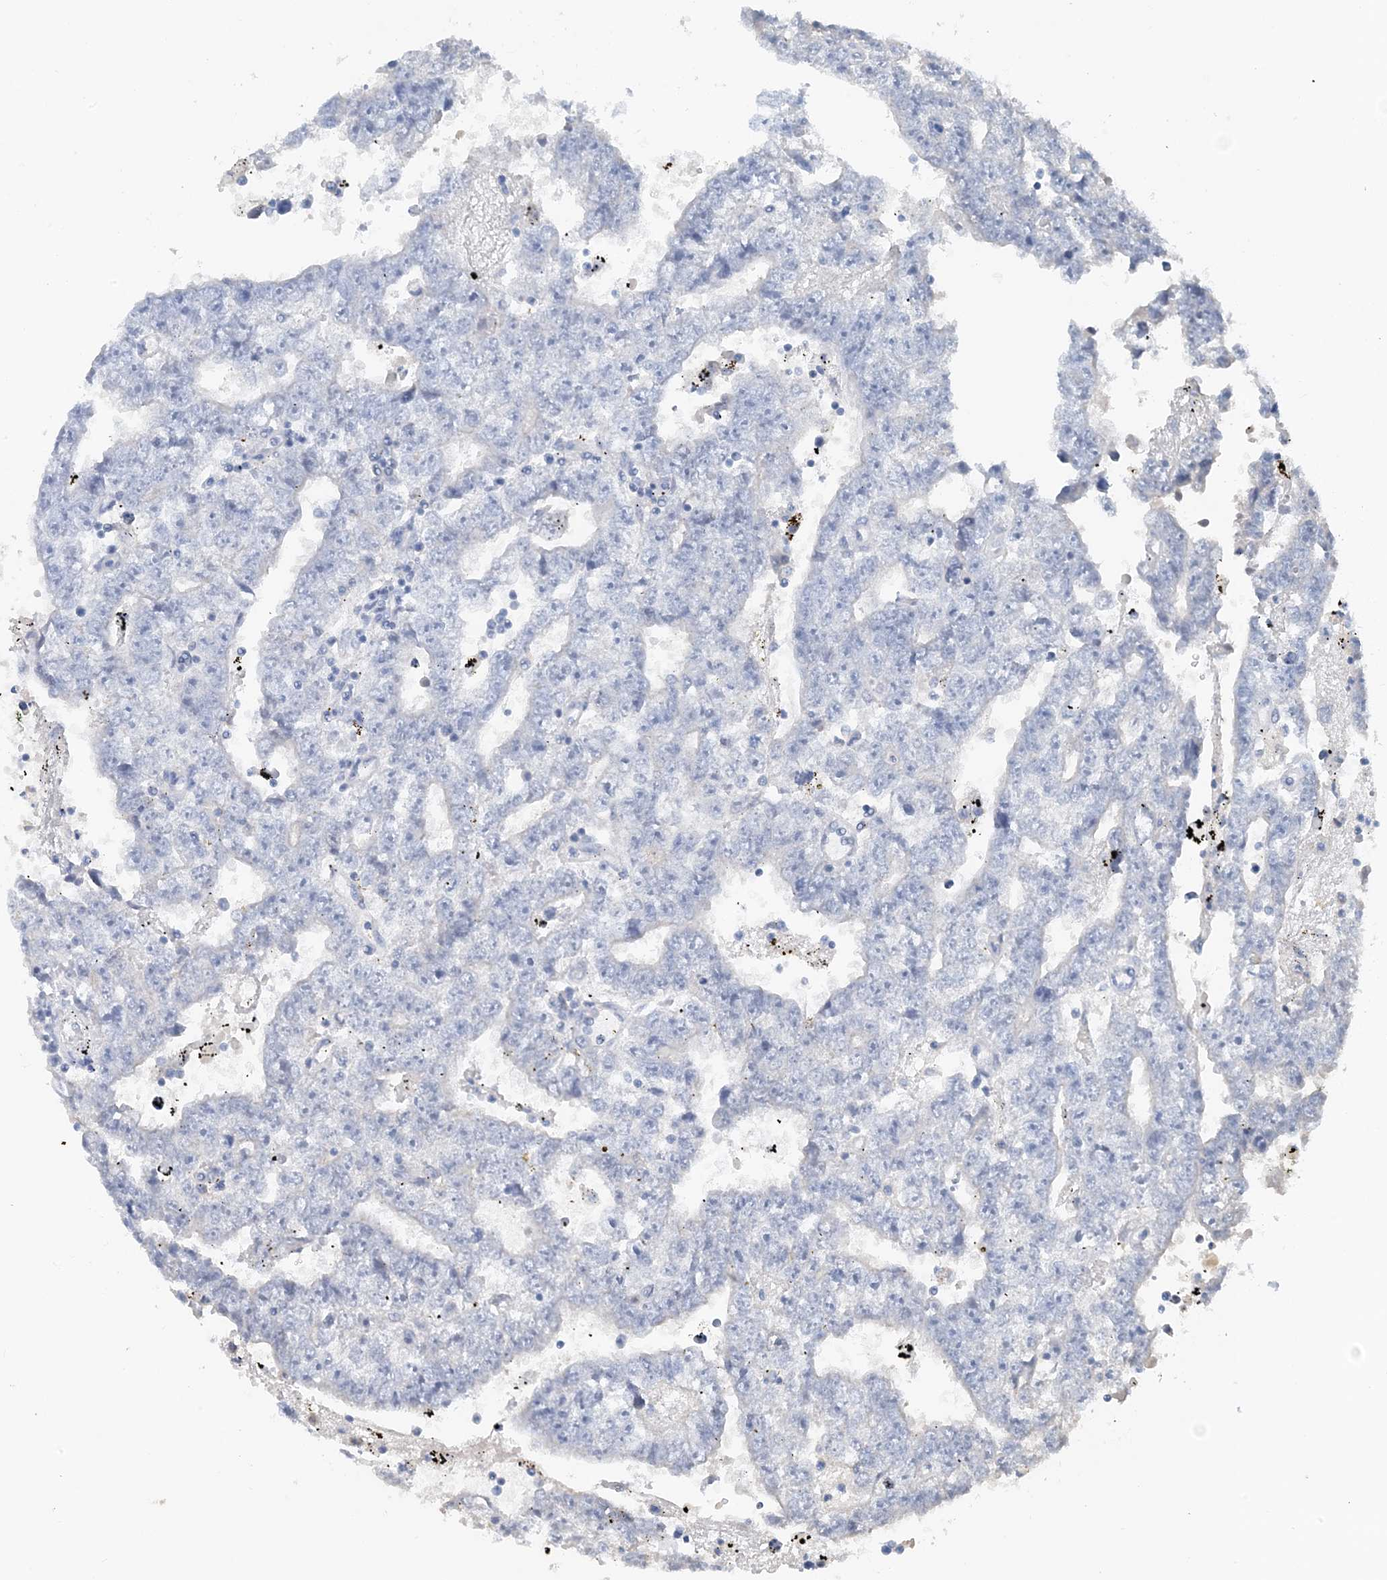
{"staining": {"intensity": "negative", "quantity": "none", "location": "none"}, "tissue": "testis cancer", "cell_type": "Tumor cells", "image_type": "cancer", "snomed": [{"axis": "morphology", "description": "Carcinoma, Embryonal, NOS"}, {"axis": "topography", "description": "Testis"}], "caption": "High power microscopy photomicrograph of an immunohistochemistry histopathology image of testis cancer, revealing no significant expression in tumor cells.", "gene": "CTRL", "patient": {"sex": "male", "age": 25}}